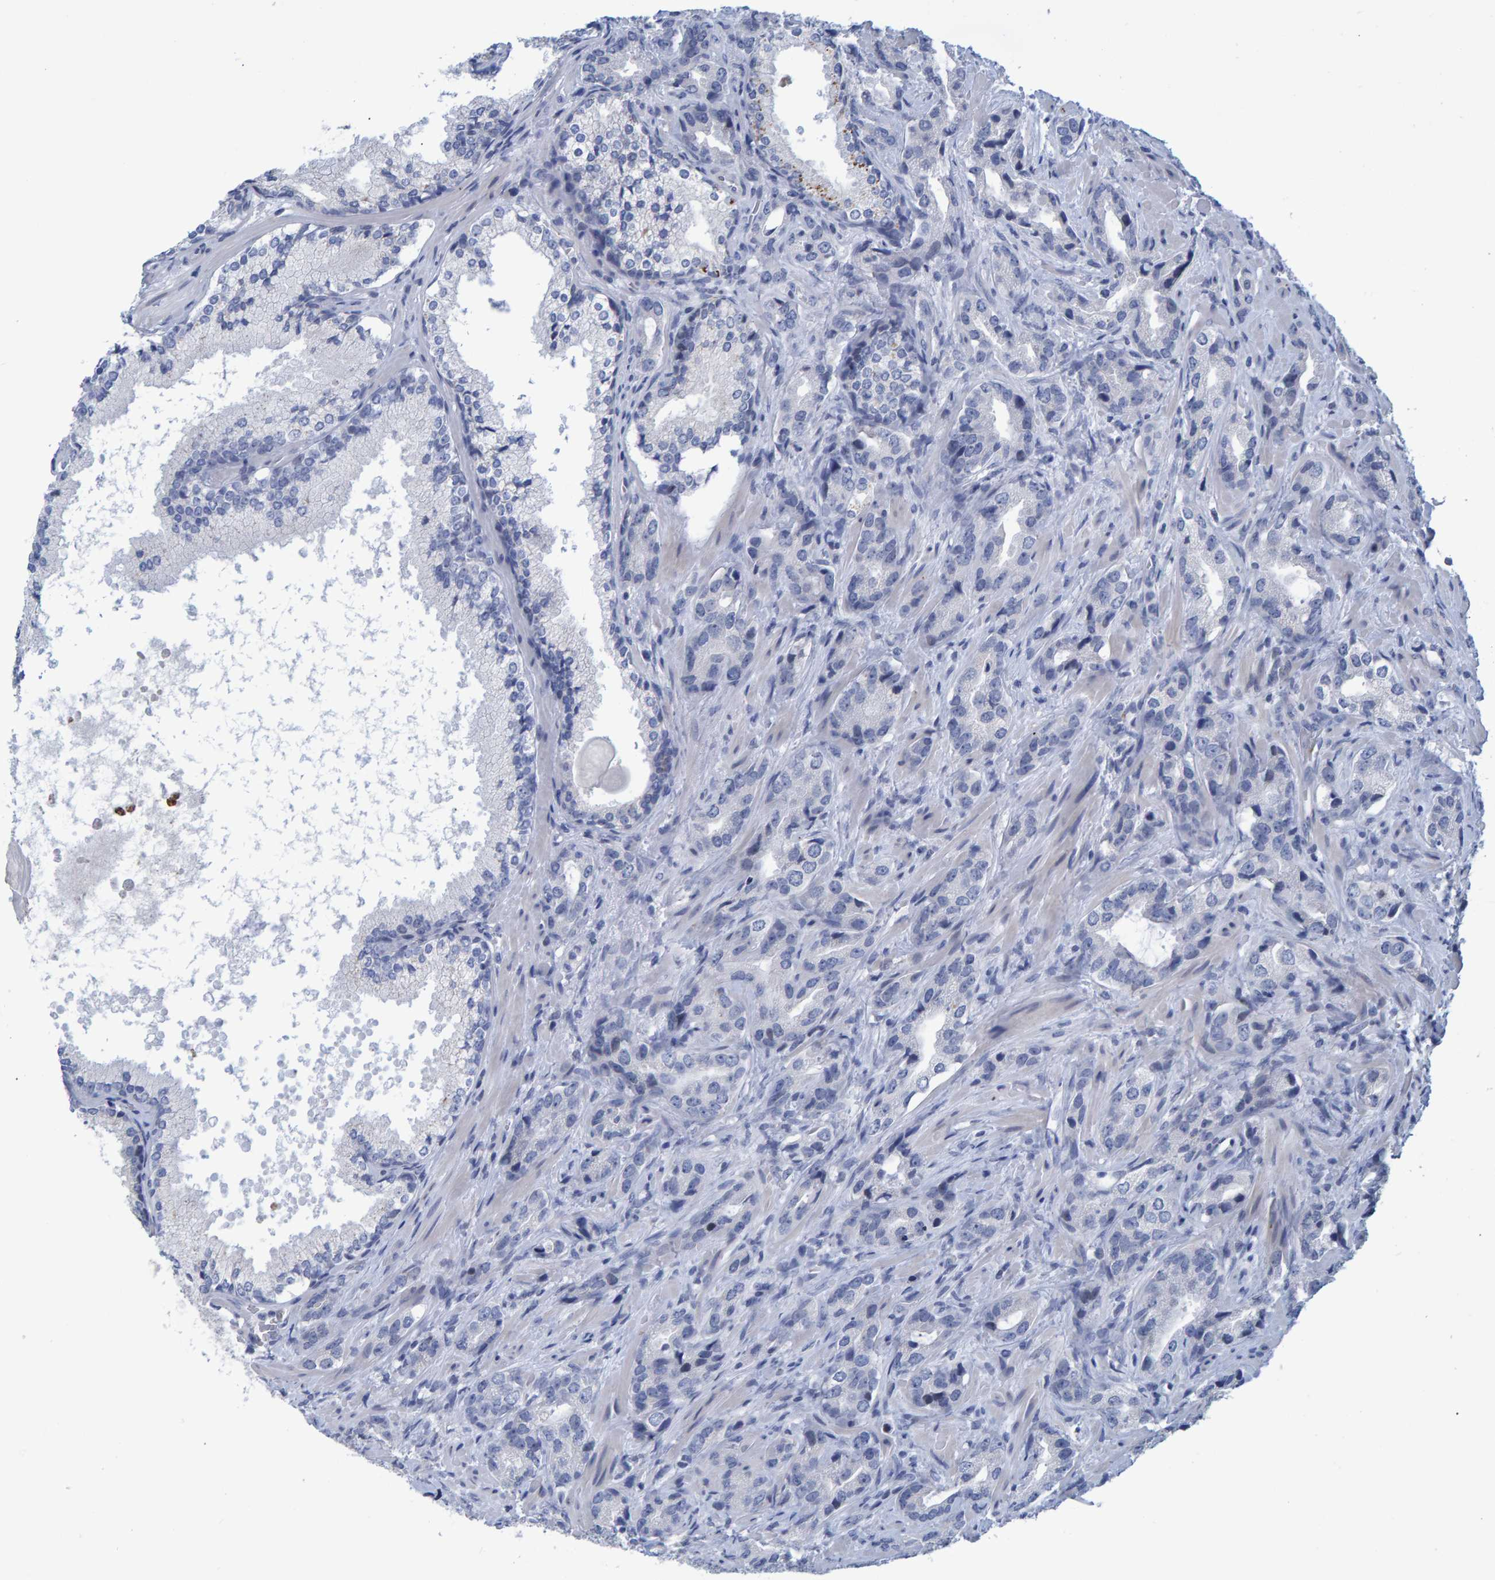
{"staining": {"intensity": "negative", "quantity": "none", "location": "none"}, "tissue": "prostate cancer", "cell_type": "Tumor cells", "image_type": "cancer", "snomed": [{"axis": "morphology", "description": "Adenocarcinoma, High grade"}, {"axis": "topography", "description": "Prostate"}], "caption": "The micrograph displays no staining of tumor cells in prostate cancer. (DAB IHC visualized using brightfield microscopy, high magnification).", "gene": "PROCA1", "patient": {"sex": "male", "age": 63}}